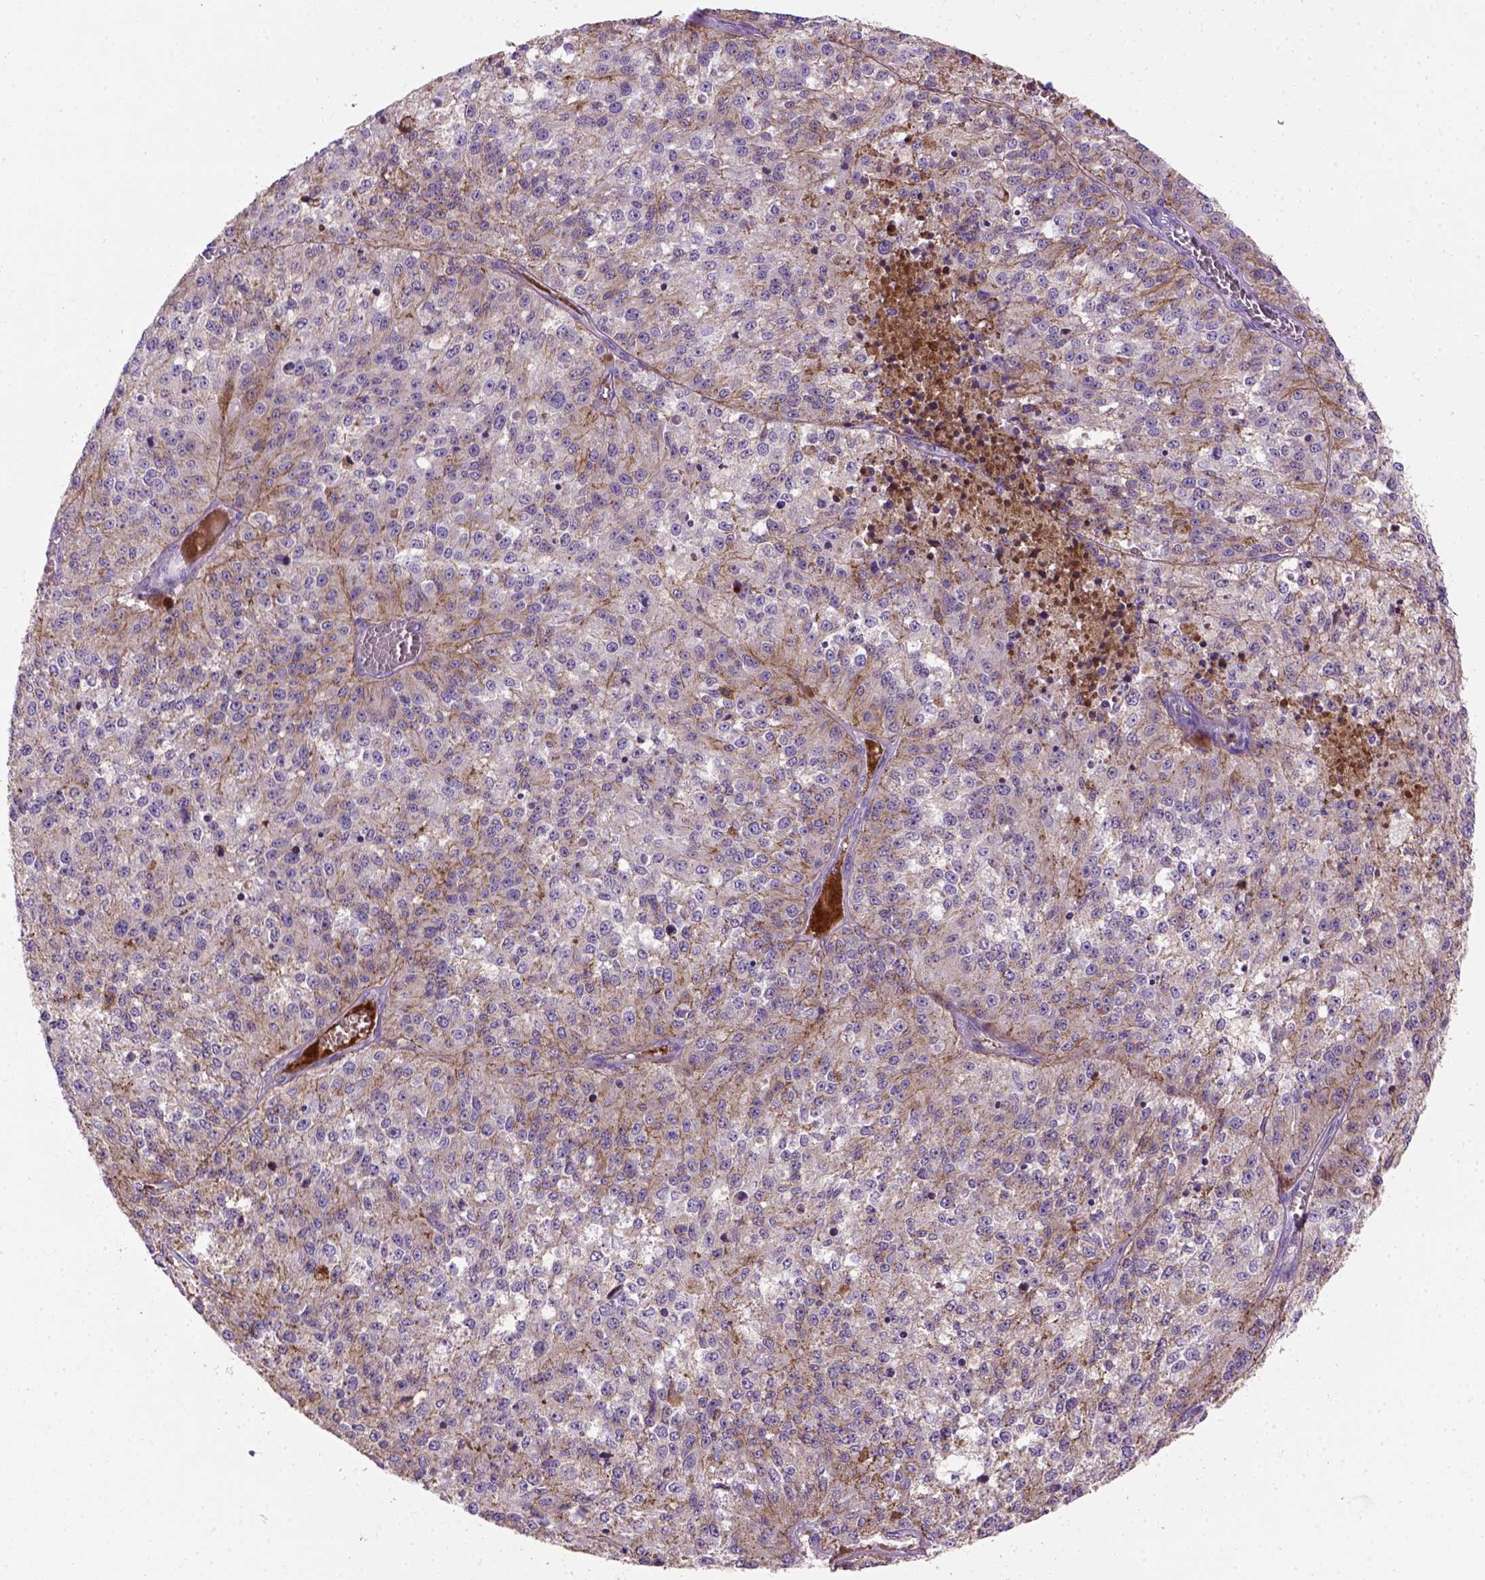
{"staining": {"intensity": "weak", "quantity": "25%-75%", "location": "cytoplasmic/membranous"}, "tissue": "melanoma", "cell_type": "Tumor cells", "image_type": "cancer", "snomed": [{"axis": "morphology", "description": "Malignant melanoma, Metastatic site"}, {"axis": "topography", "description": "Lymph node"}], "caption": "This is an image of immunohistochemistry (IHC) staining of malignant melanoma (metastatic site), which shows weak expression in the cytoplasmic/membranous of tumor cells.", "gene": "CDH1", "patient": {"sex": "female", "age": 64}}